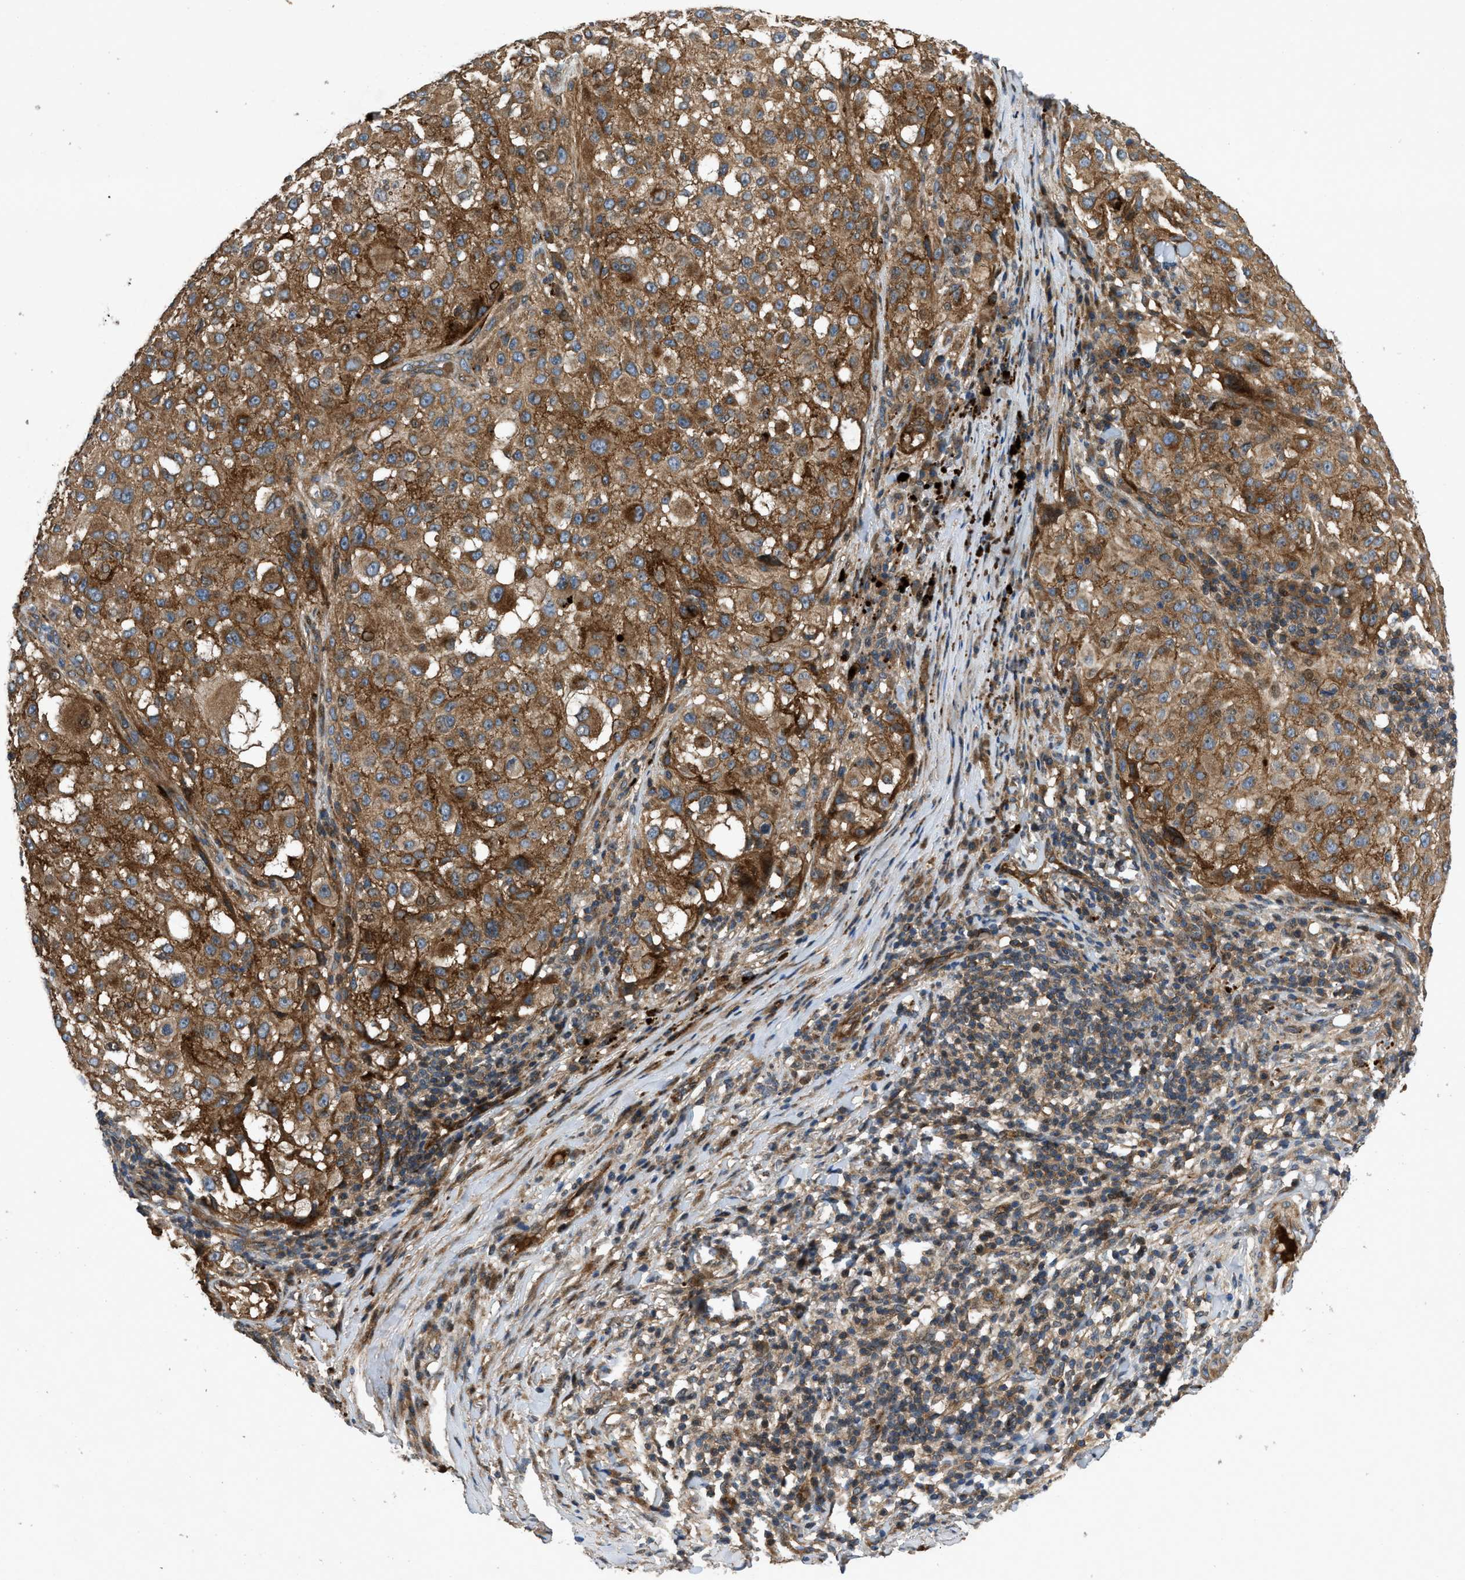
{"staining": {"intensity": "moderate", "quantity": ">75%", "location": "cytoplasmic/membranous"}, "tissue": "melanoma", "cell_type": "Tumor cells", "image_type": "cancer", "snomed": [{"axis": "morphology", "description": "Necrosis, NOS"}, {"axis": "morphology", "description": "Malignant melanoma, NOS"}, {"axis": "topography", "description": "Skin"}], "caption": "This photomicrograph demonstrates malignant melanoma stained with IHC to label a protein in brown. The cytoplasmic/membranous of tumor cells show moderate positivity for the protein. Nuclei are counter-stained blue.", "gene": "CNNM3", "patient": {"sex": "female", "age": 87}}